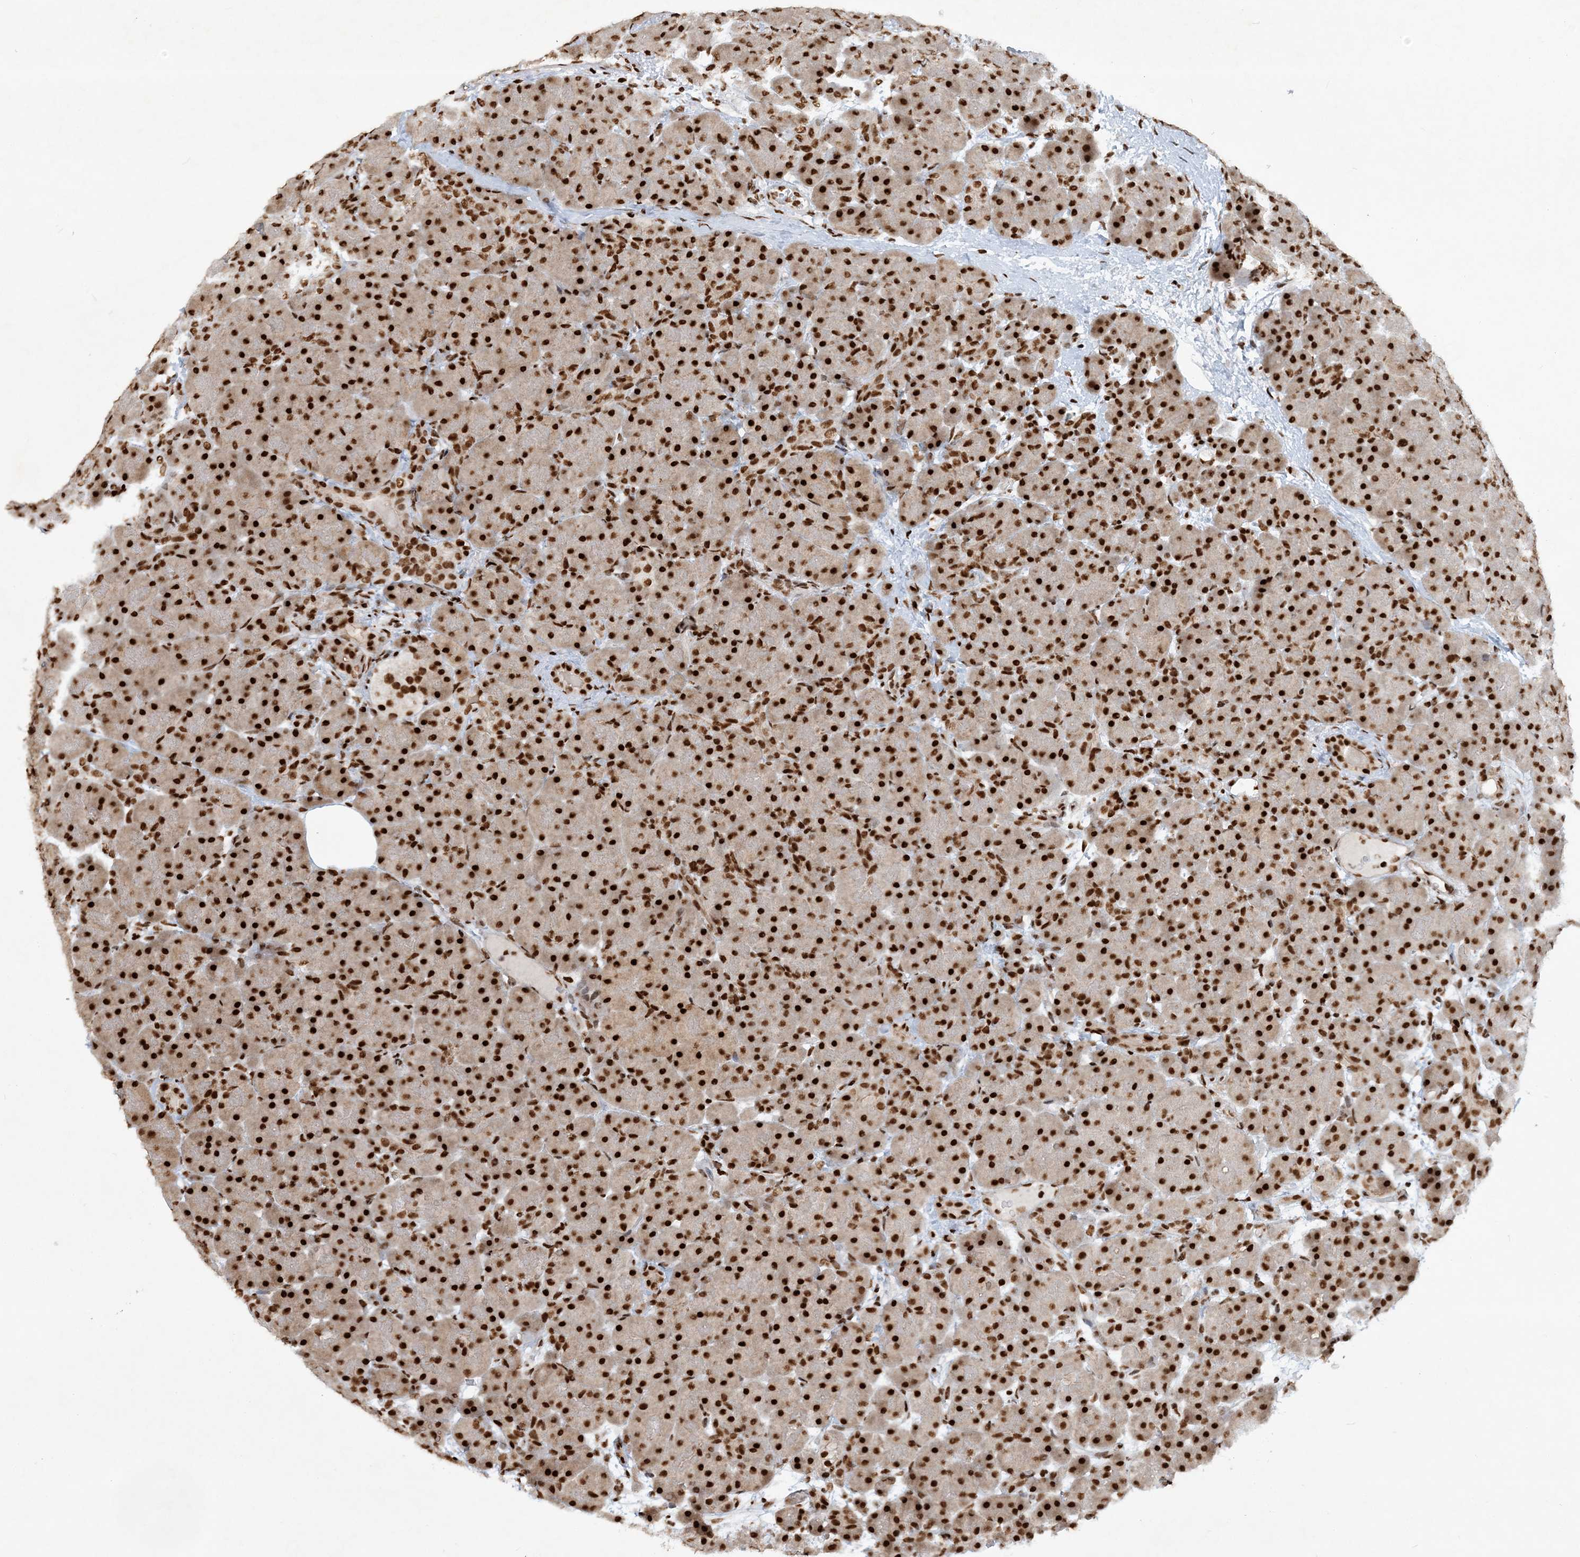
{"staining": {"intensity": "strong", "quantity": ">75%", "location": "nuclear"}, "tissue": "pancreas", "cell_type": "Exocrine glandular cells", "image_type": "normal", "snomed": [{"axis": "morphology", "description": "Normal tissue, NOS"}, {"axis": "topography", "description": "Pancreas"}], "caption": "IHC (DAB) staining of benign human pancreas shows strong nuclear protein expression in approximately >75% of exocrine glandular cells.", "gene": "DELE1", "patient": {"sex": "male", "age": 66}}